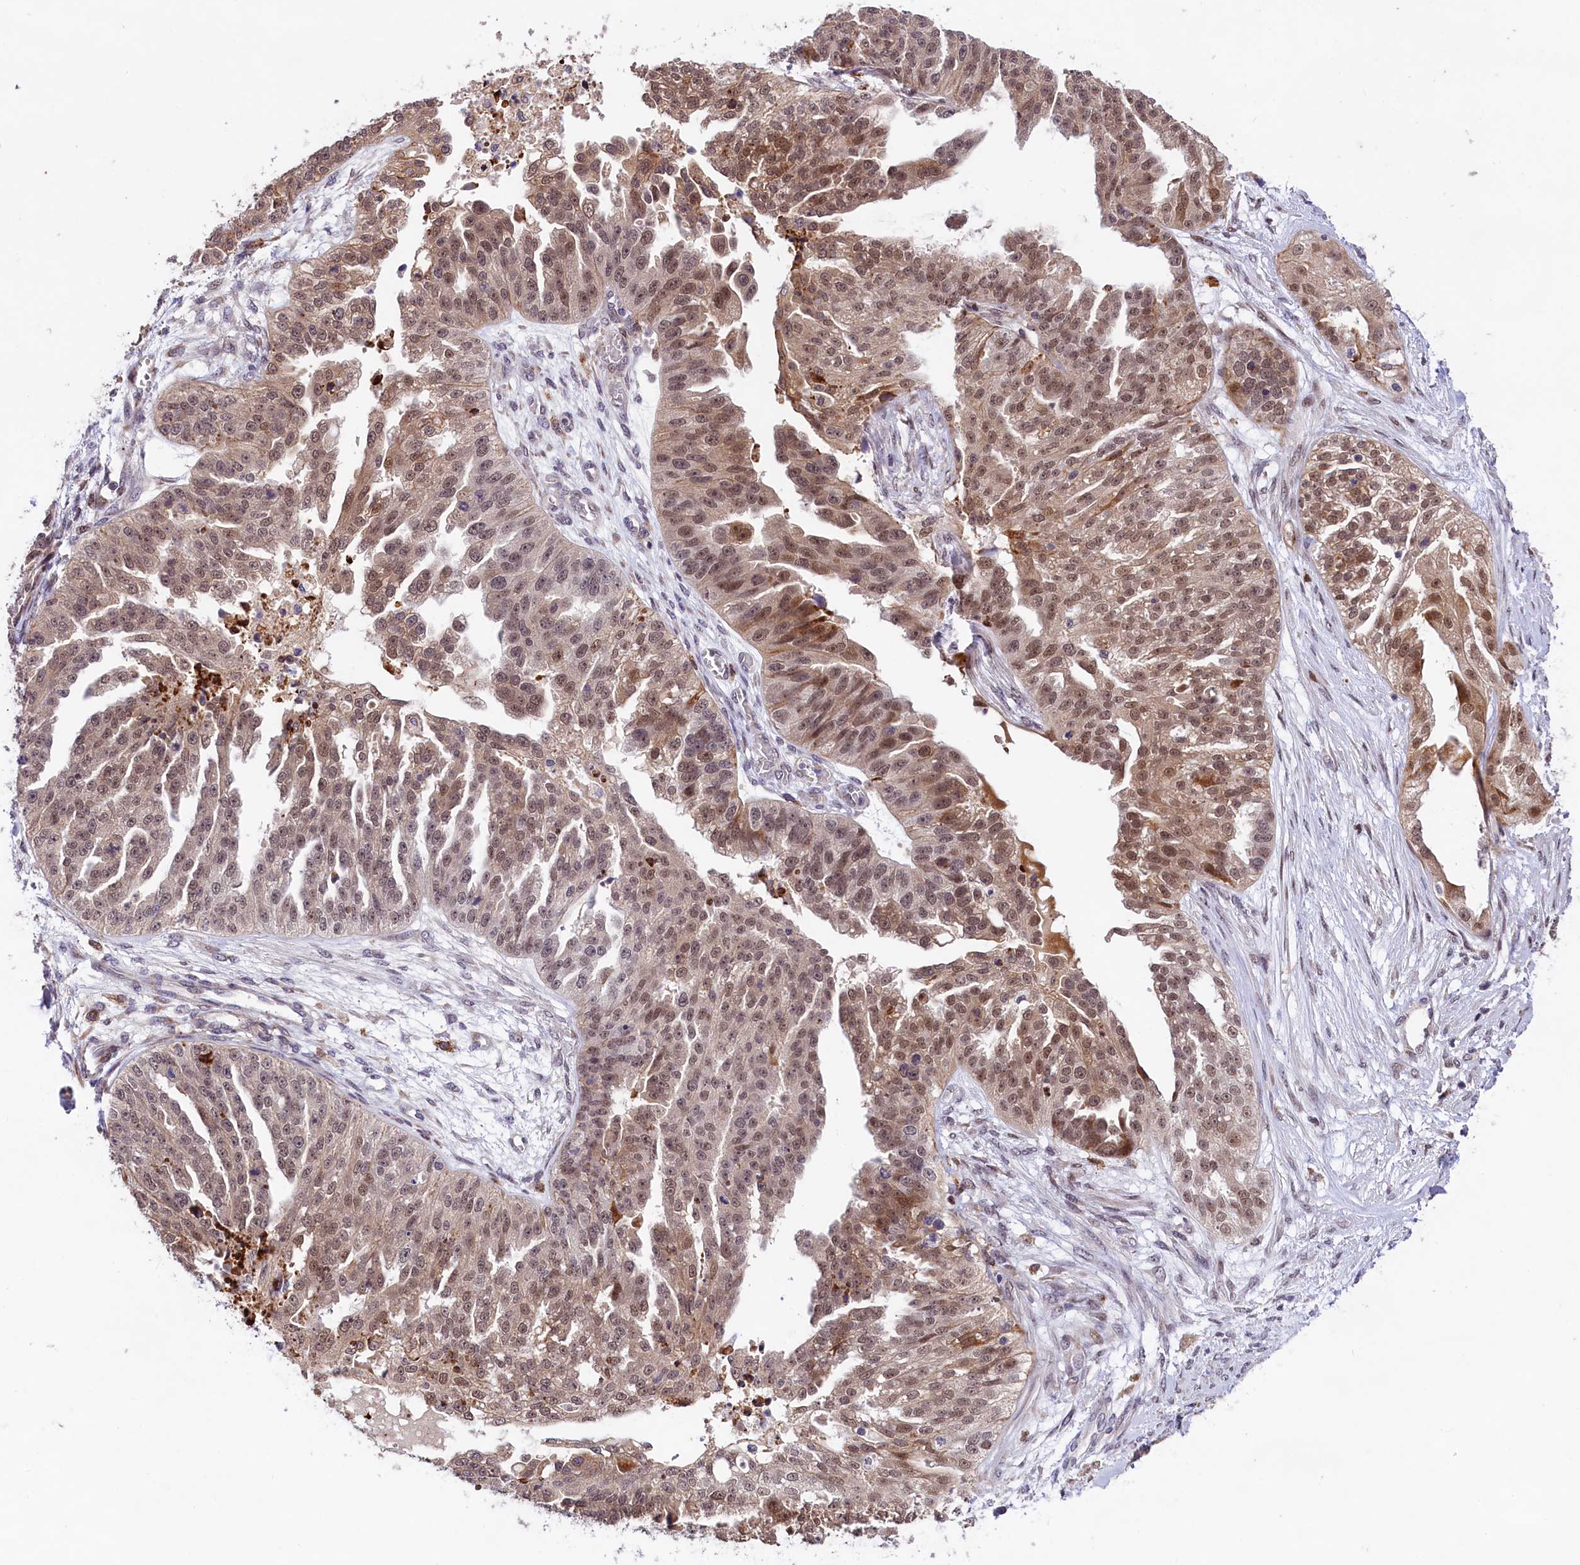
{"staining": {"intensity": "moderate", "quantity": "25%-75%", "location": "nuclear"}, "tissue": "ovarian cancer", "cell_type": "Tumor cells", "image_type": "cancer", "snomed": [{"axis": "morphology", "description": "Cystadenocarcinoma, serous, NOS"}, {"axis": "topography", "description": "Ovary"}], "caption": "Ovarian serous cystadenocarcinoma tissue demonstrates moderate nuclear expression in about 25%-75% of tumor cells (IHC, brightfield microscopy, high magnification).", "gene": "FBXO45", "patient": {"sex": "female", "age": 58}}